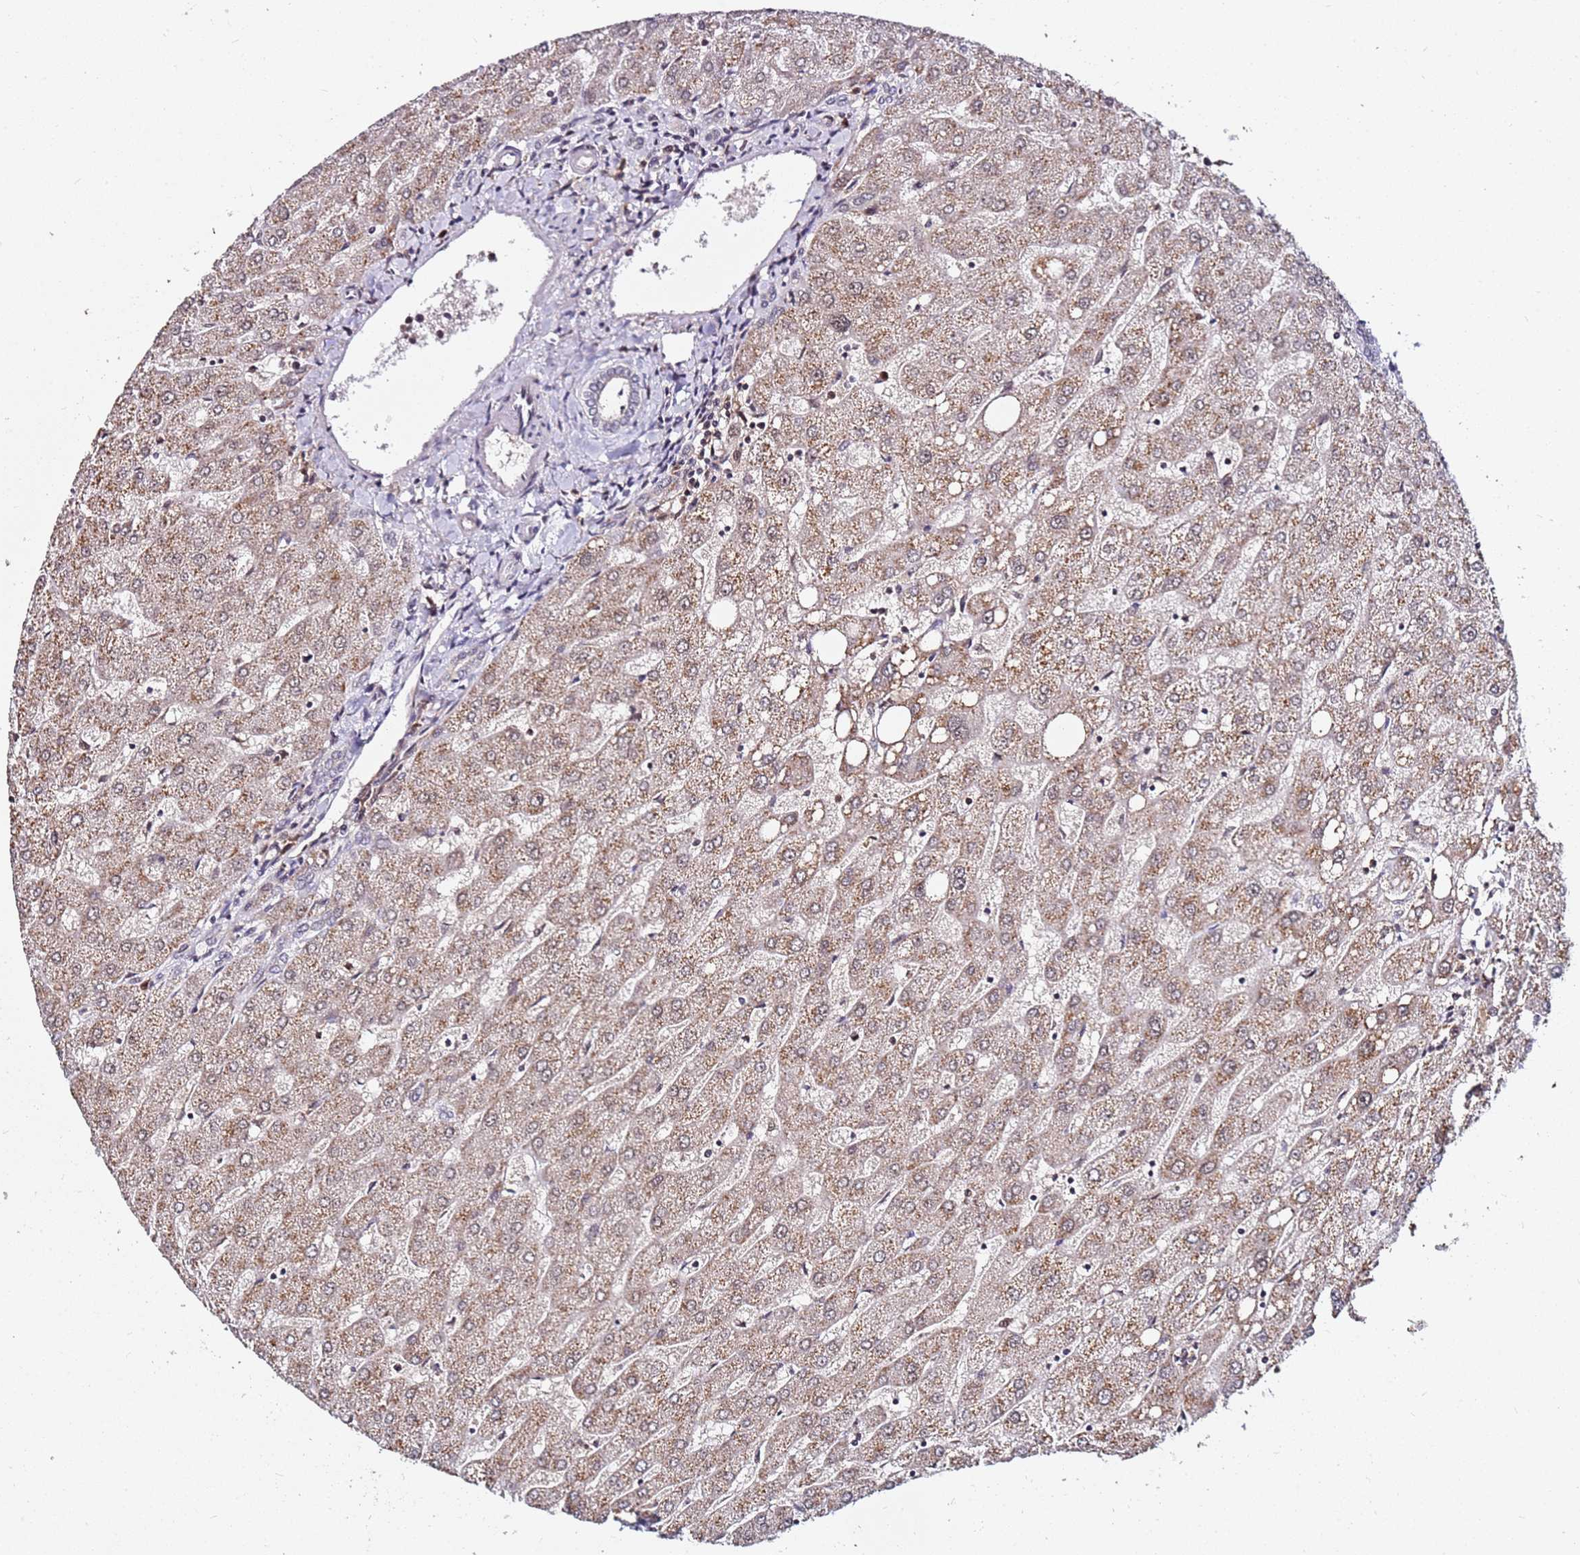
{"staining": {"intensity": "negative", "quantity": "none", "location": "none"}, "tissue": "liver", "cell_type": "Cholangiocytes", "image_type": "normal", "snomed": [{"axis": "morphology", "description": "Normal tissue, NOS"}, {"axis": "topography", "description": "Liver"}], "caption": "This is an immunohistochemistry (IHC) photomicrograph of normal liver. There is no staining in cholangiocytes.", "gene": "RGS18", "patient": {"sex": "male", "age": 67}}